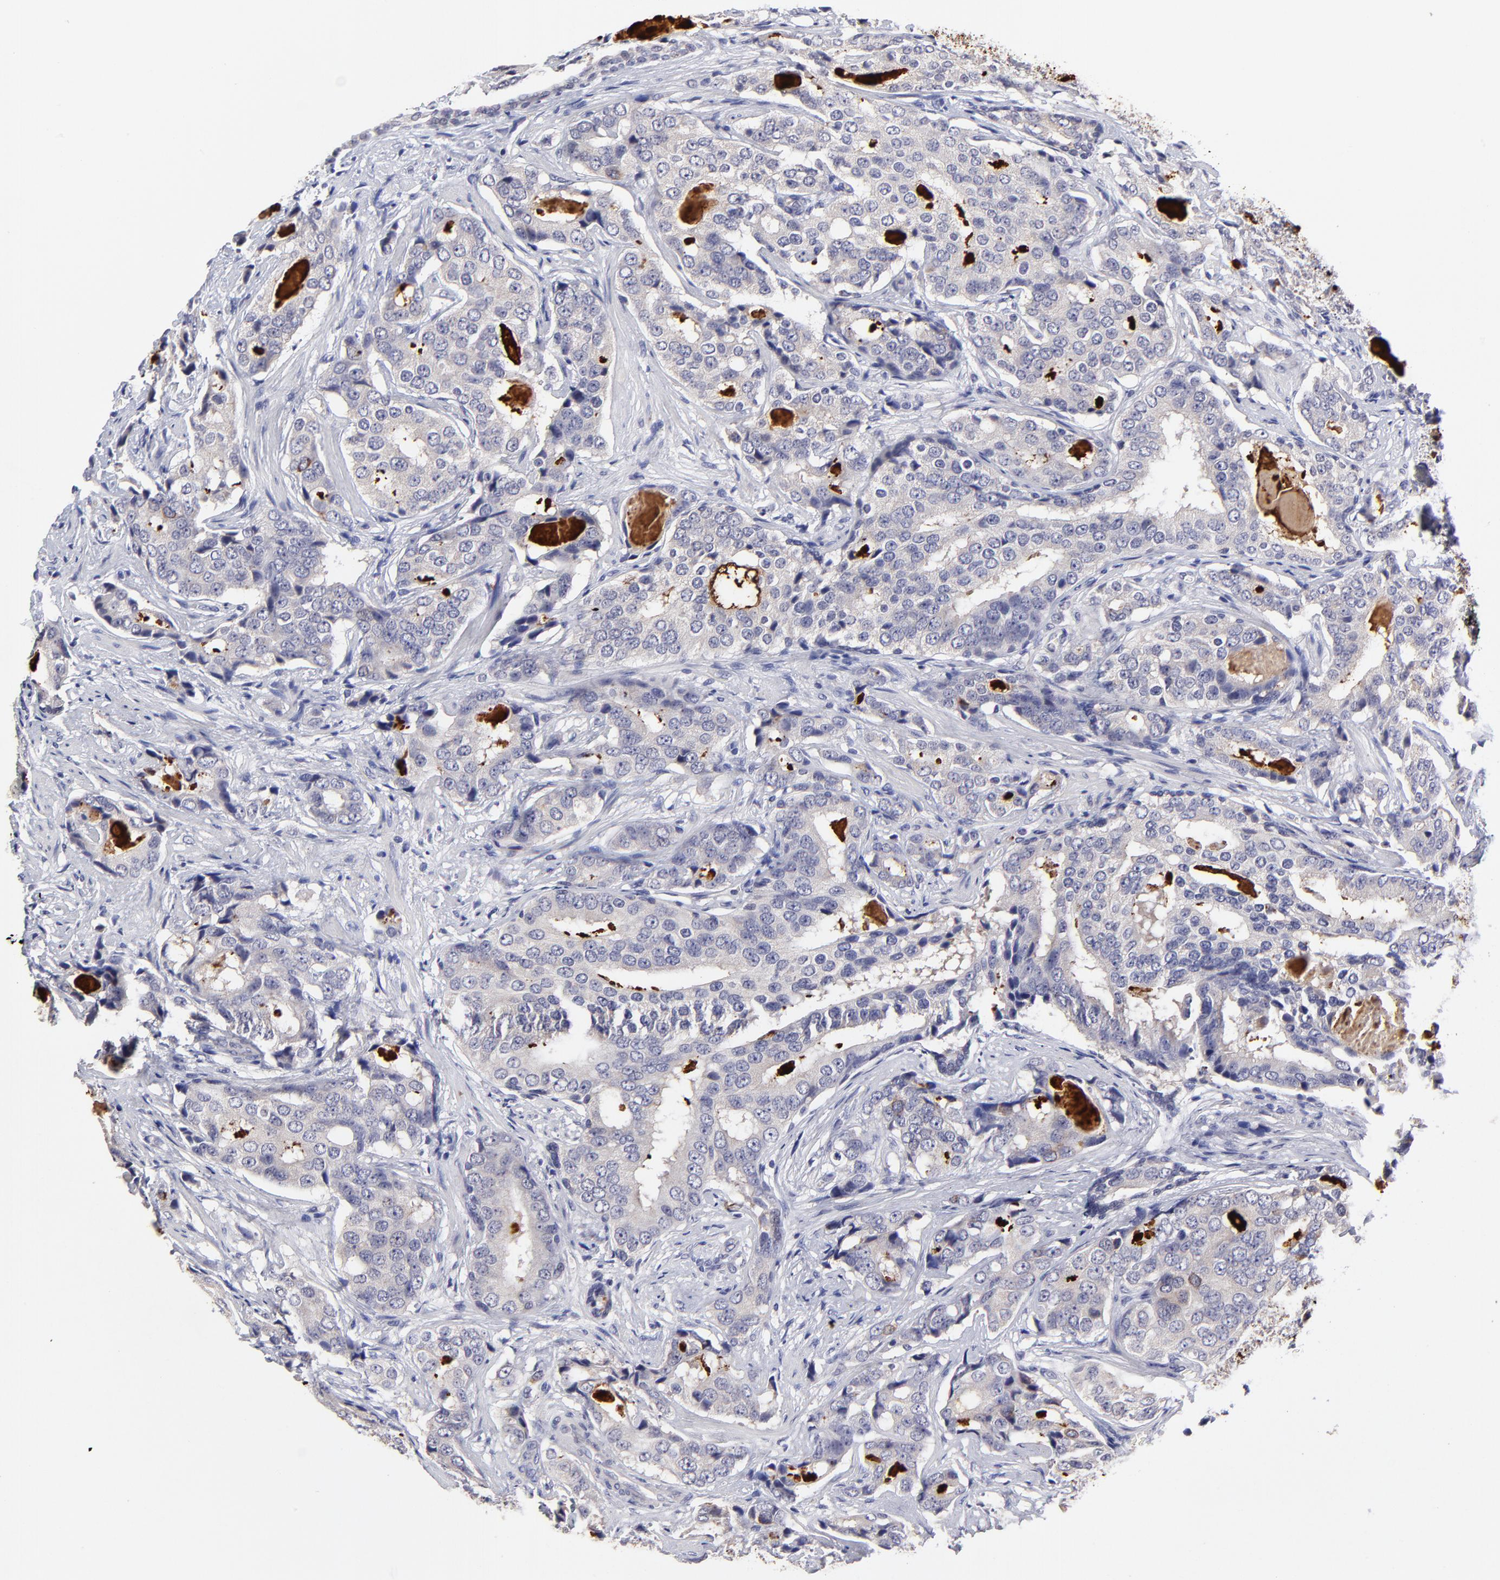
{"staining": {"intensity": "moderate", "quantity": "25%-75%", "location": "cytoplasmic/membranous"}, "tissue": "prostate cancer", "cell_type": "Tumor cells", "image_type": "cancer", "snomed": [{"axis": "morphology", "description": "Adenocarcinoma, High grade"}, {"axis": "topography", "description": "Prostate"}], "caption": "IHC photomicrograph of human prostate cancer (adenocarcinoma (high-grade)) stained for a protein (brown), which shows medium levels of moderate cytoplasmic/membranous positivity in approximately 25%-75% of tumor cells.", "gene": "BTG2", "patient": {"sex": "male", "age": 58}}